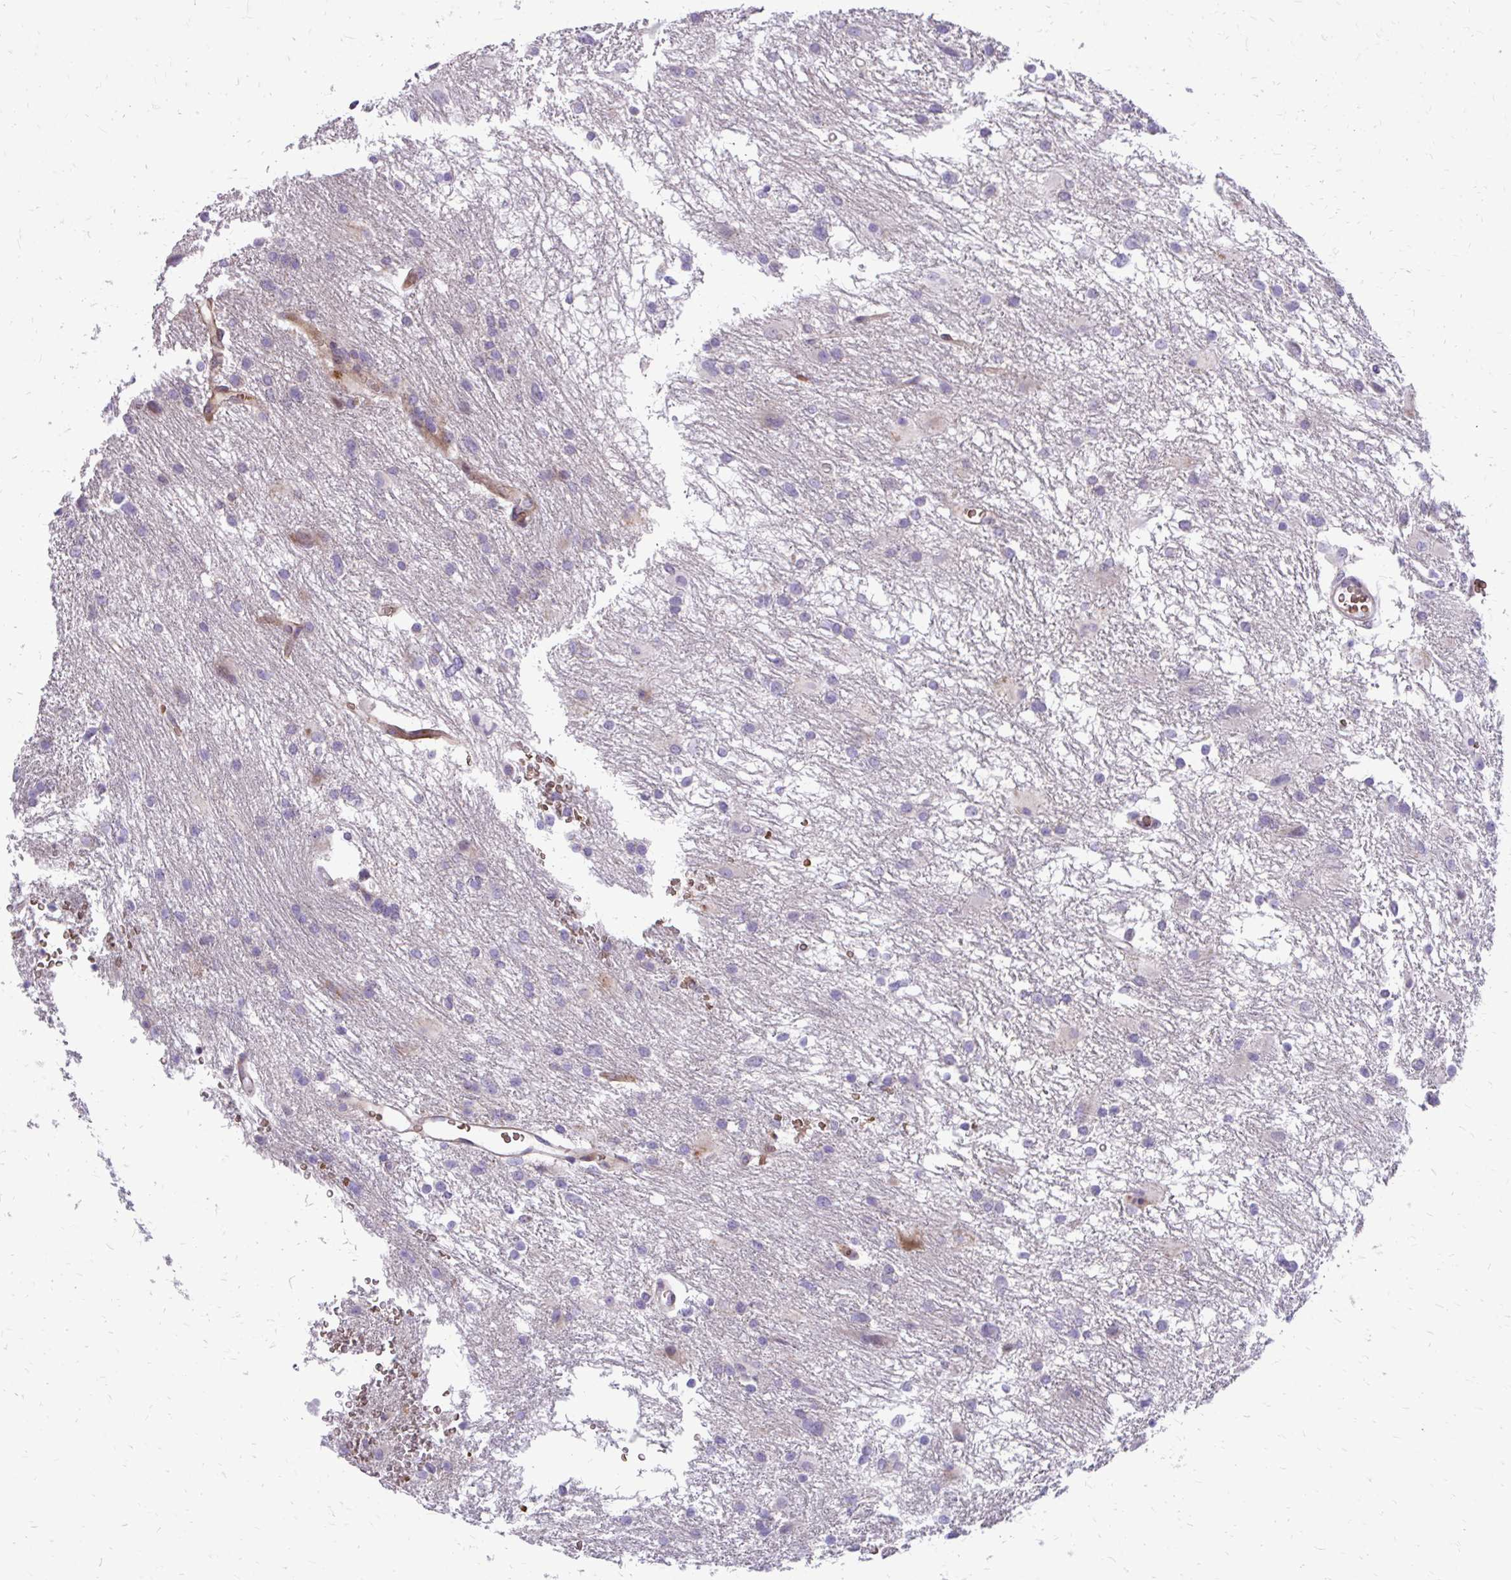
{"staining": {"intensity": "negative", "quantity": "none", "location": "none"}, "tissue": "glioma", "cell_type": "Tumor cells", "image_type": "cancer", "snomed": [{"axis": "morphology", "description": "Glioma, malignant, High grade"}, {"axis": "topography", "description": "Brain"}], "caption": "IHC of human malignant glioma (high-grade) displays no staining in tumor cells.", "gene": "FUNDC2", "patient": {"sex": "male", "age": 53}}